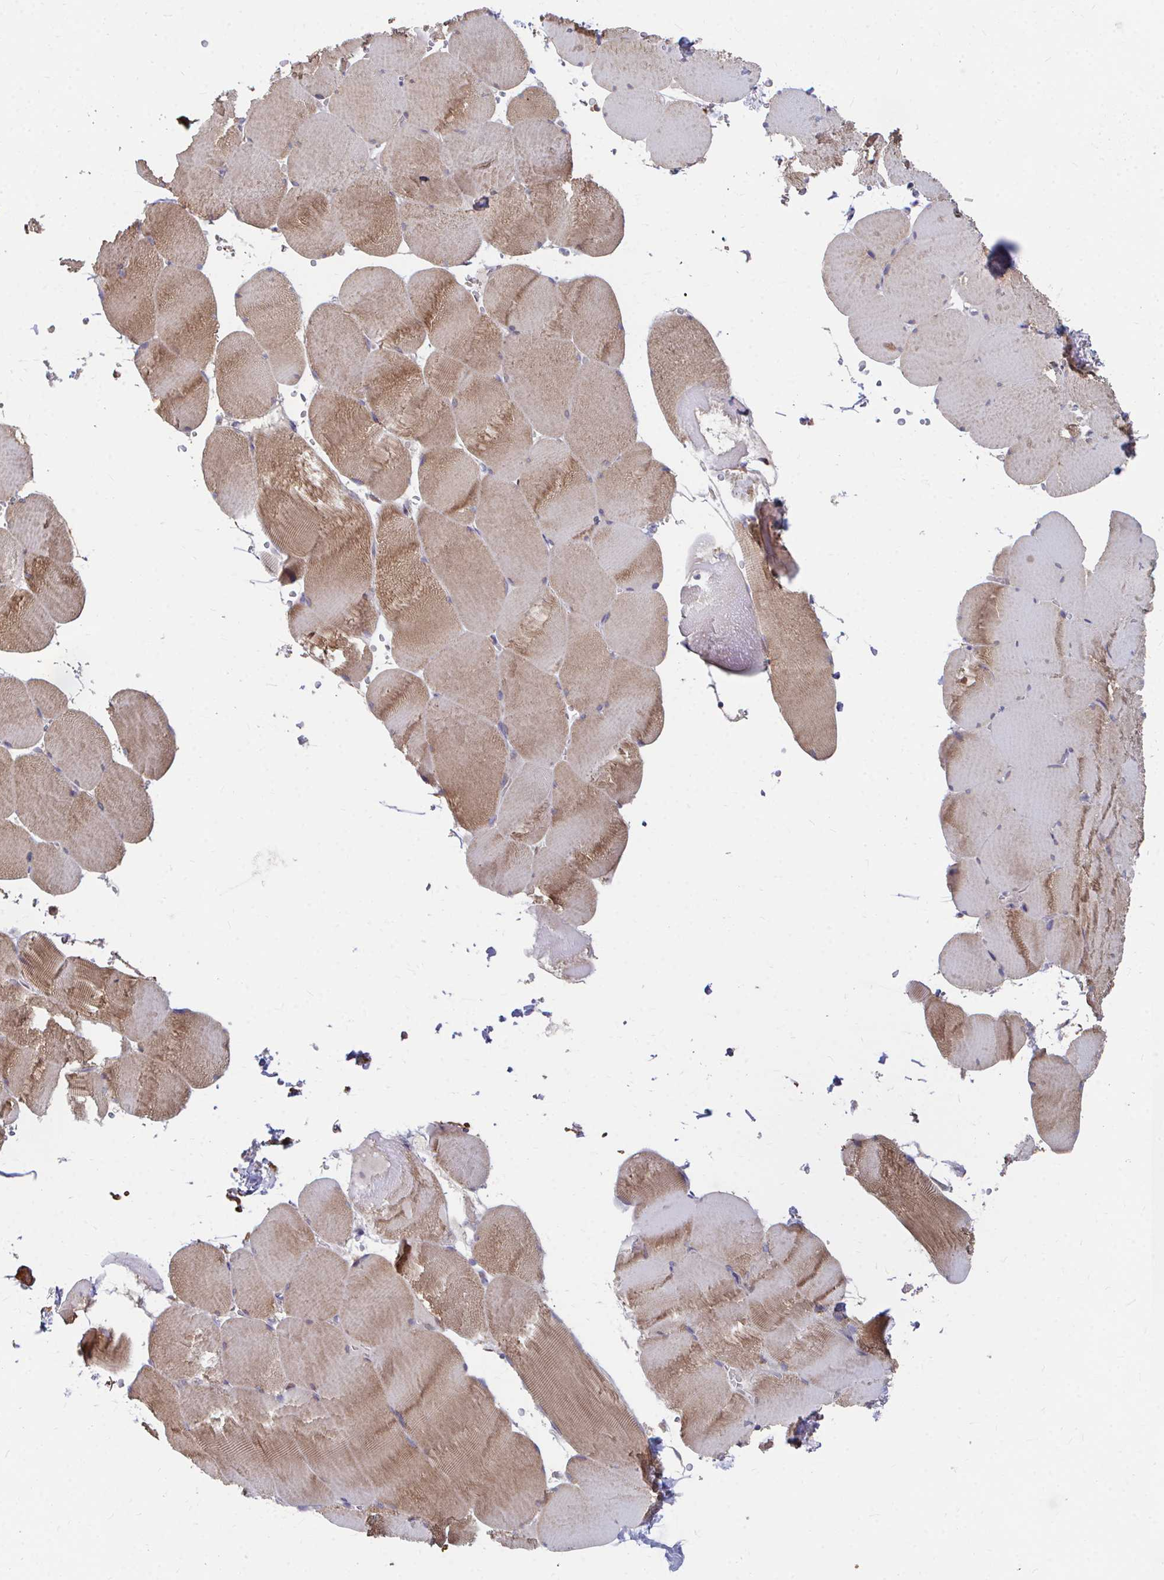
{"staining": {"intensity": "moderate", "quantity": "25%-75%", "location": "cytoplasmic/membranous"}, "tissue": "skeletal muscle", "cell_type": "Myocytes", "image_type": "normal", "snomed": [{"axis": "morphology", "description": "Normal tissue, NOS"}, {"axis": "topography", "description": "Skeletal muscle"}, {"axis": "topography", "description": "Head-Neck"}], "caption": "The image shows staining of unremarkable skeletal muscle, revealing moderate cytoplasmic/membranous protein positivity (brown color) within myocytes. The staining was performed using DAB to visualize the protein expression in brown, while the nuclei were stained in blue with hematoxylin (Magnification: 20x).", "gene": "PEX3", "patient": {"sex": "male", "age": 66}}